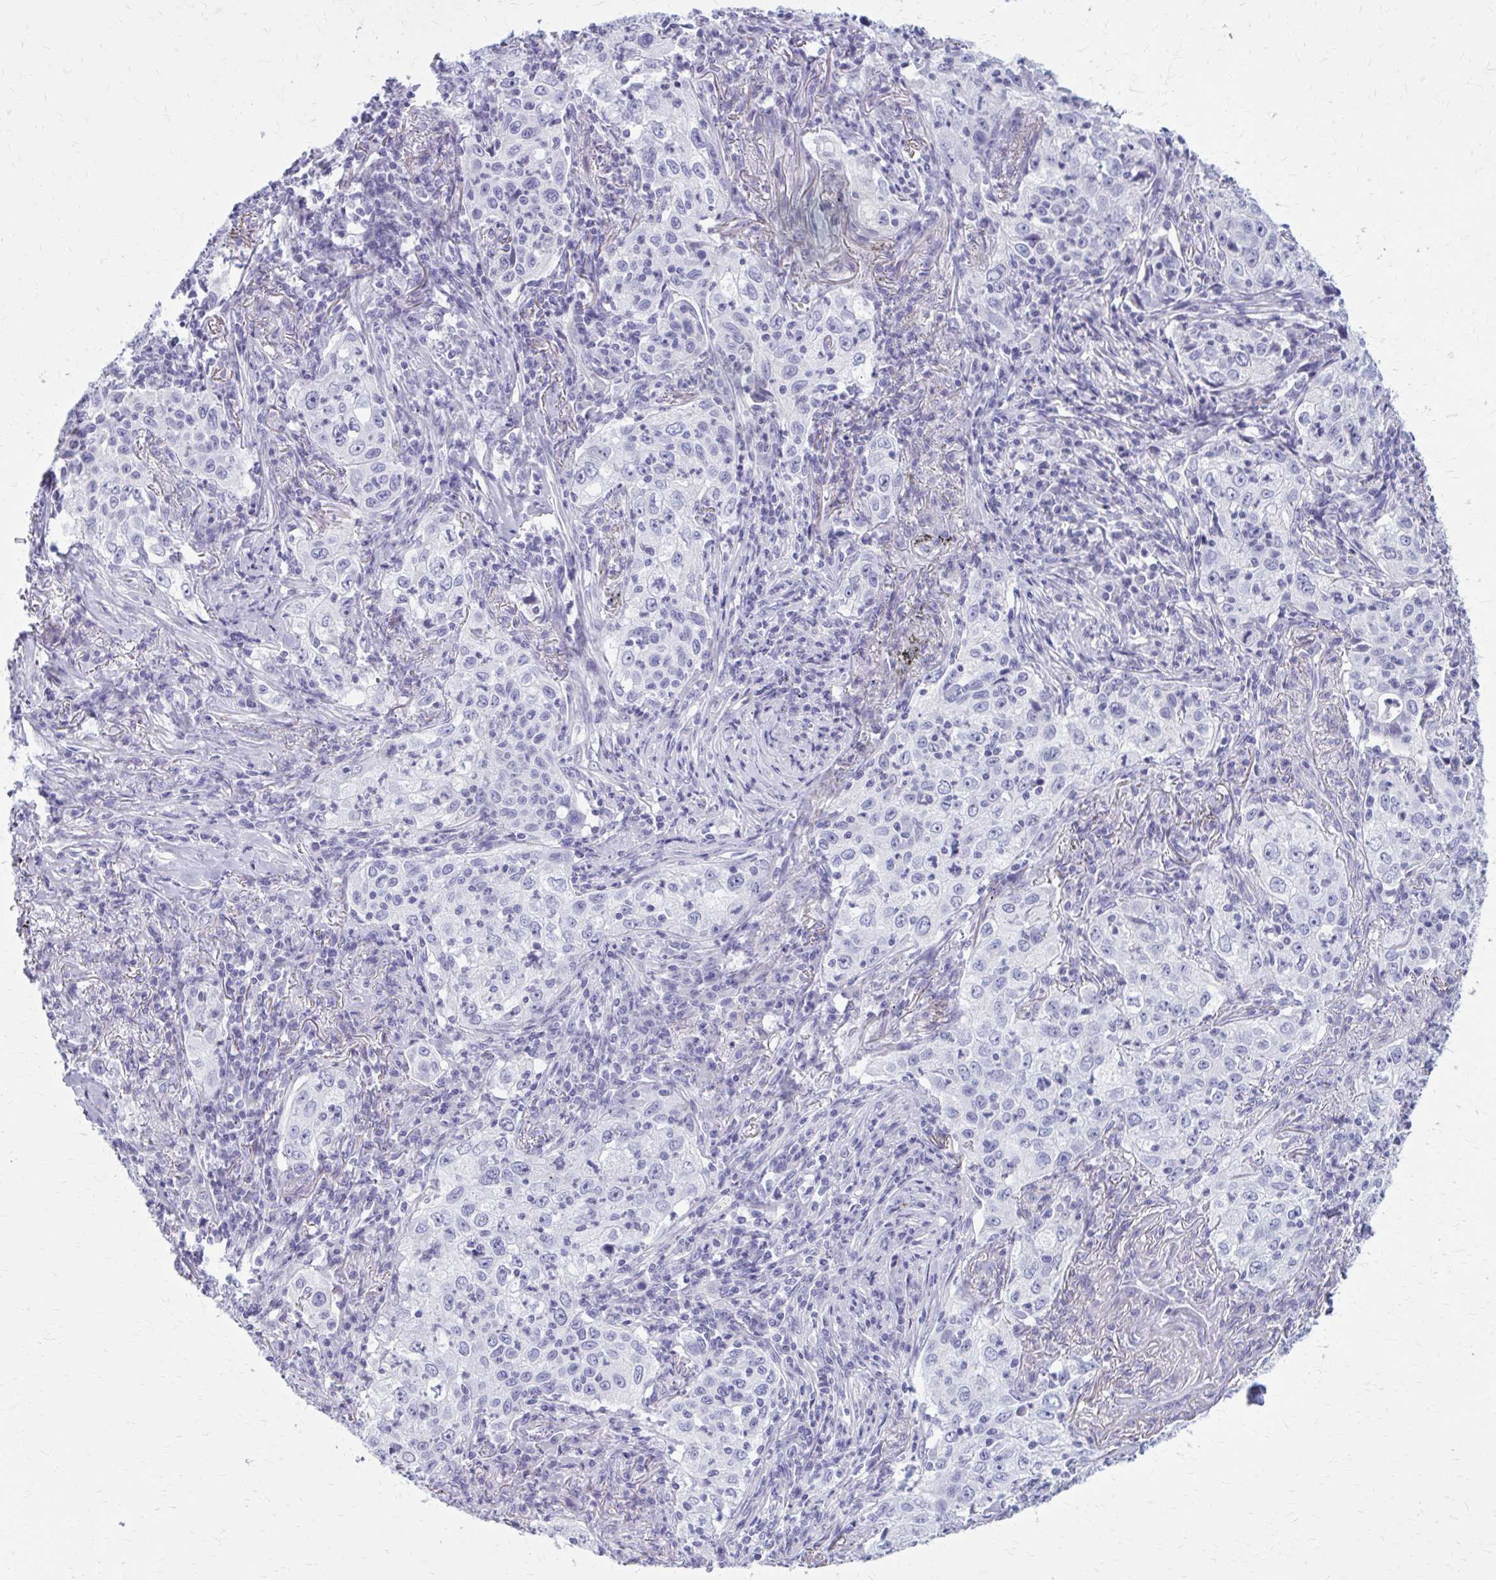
{"staining": {"intensity": "negative", "quantity": "none", "location": "none"}, "tissue": "lung cancer", "cell_type": "Tumor cells", "image_type": "cancer", "snomed": [{"axis": "morphology", "description": "Squamous cell carcinoma, NOS"}, {"axis": "topography", "description": "Lung"}], "caption": "Lung cancer (squamous cell carcinoma) stained for a protein using IHC displays no expression tumor cells.", "gene": "CASQ2", "patient": {"sex": "male", "age": 71}}